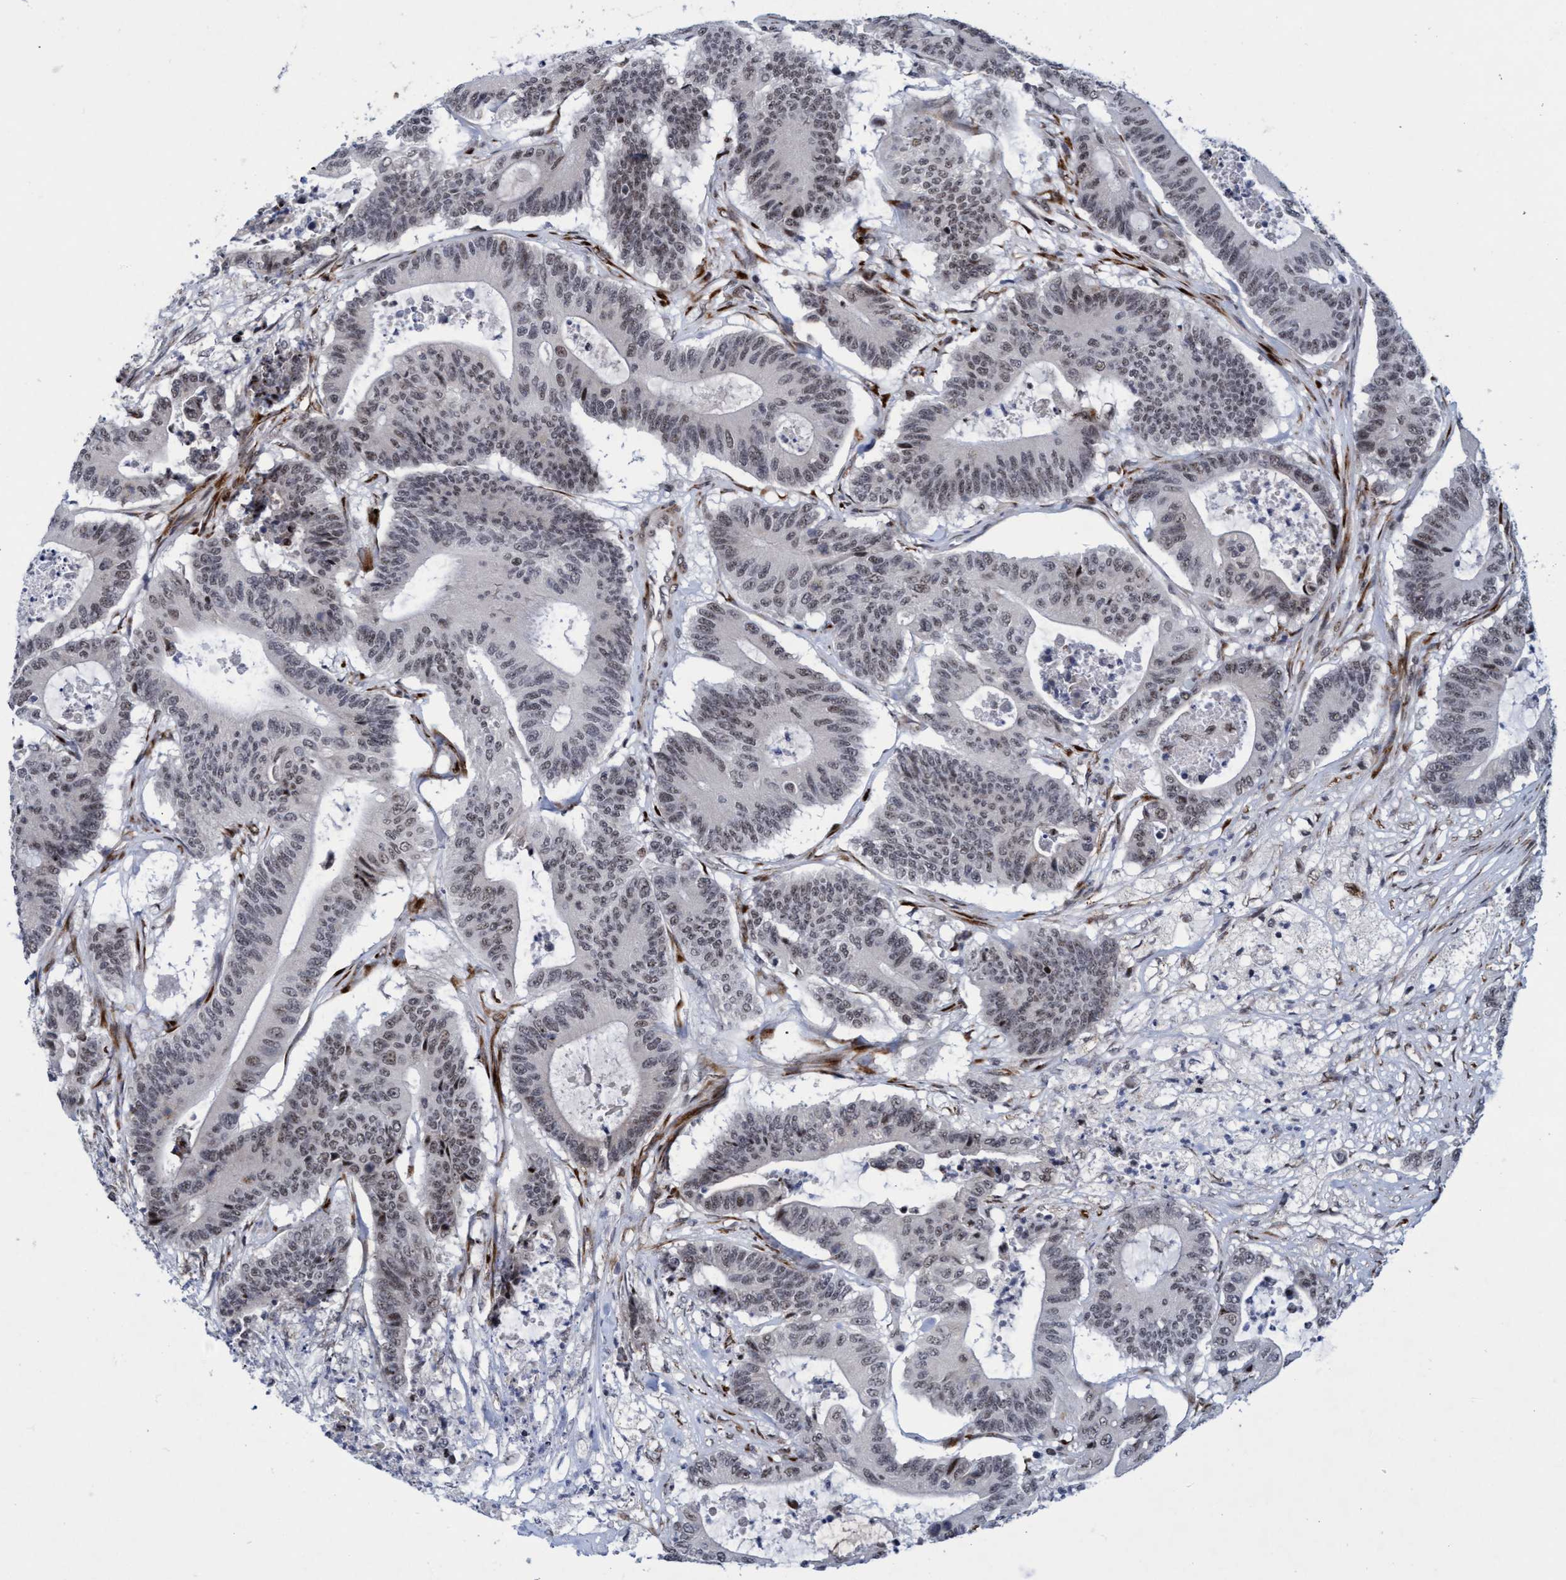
{"staining": {"intensity": "weak", "quantity": "25%-75%", "location": "nuclear"}, "tissue": "colorectal cancer", "cell_type": "Tumor cells", "image_type": "cancer", "snomed": [{"axis": "morphology", "description": "Adenocarcinoma, NOS"}, {"axis": "topography", "description": "Colon"}], "caption": "Protein expression analysis of human adenocarcinoma (colorectal) reveals weak nuclear expression in about 25%-75% of tumor cells.", "gene": "GLT6D1", "patient": {"sex": "female", "age": 84}}